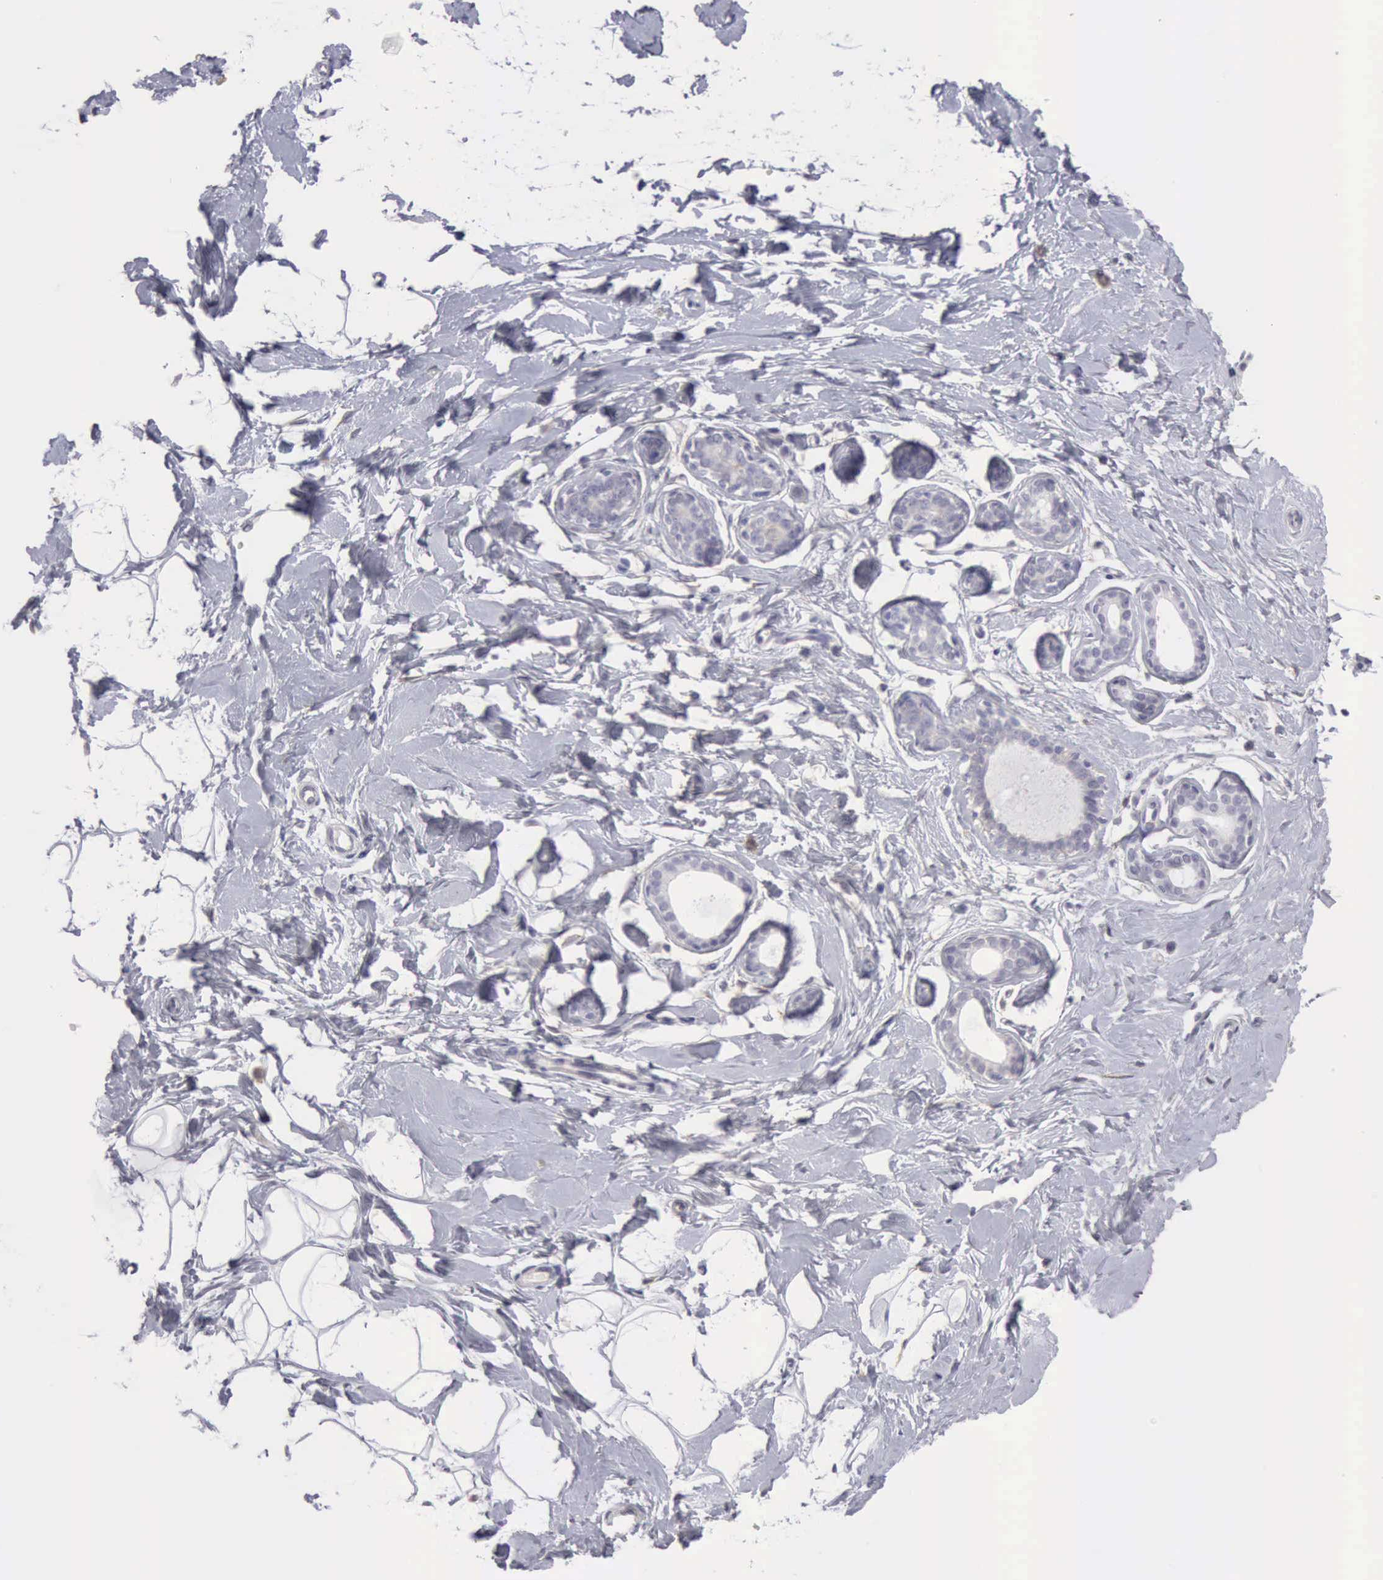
{"staining": {"intensity": "negative", "quantity": "none", "location": "none"}, "tissue": "breast", "cell_type": "Adipocytes", "image_type": "normal", "snomed": [{"axis": "morphology", "description": "Normal tissue, NOS"}, {"axis": "topography", "description": "Breast"}], "caption": "DAB (3,3'-diaminobenzidine) immunohistochemical staining of normal breast exhibits no significant staining in adipocytes.", "gene": "TFRC", "patient": {"sex": "female", "age": 23}}